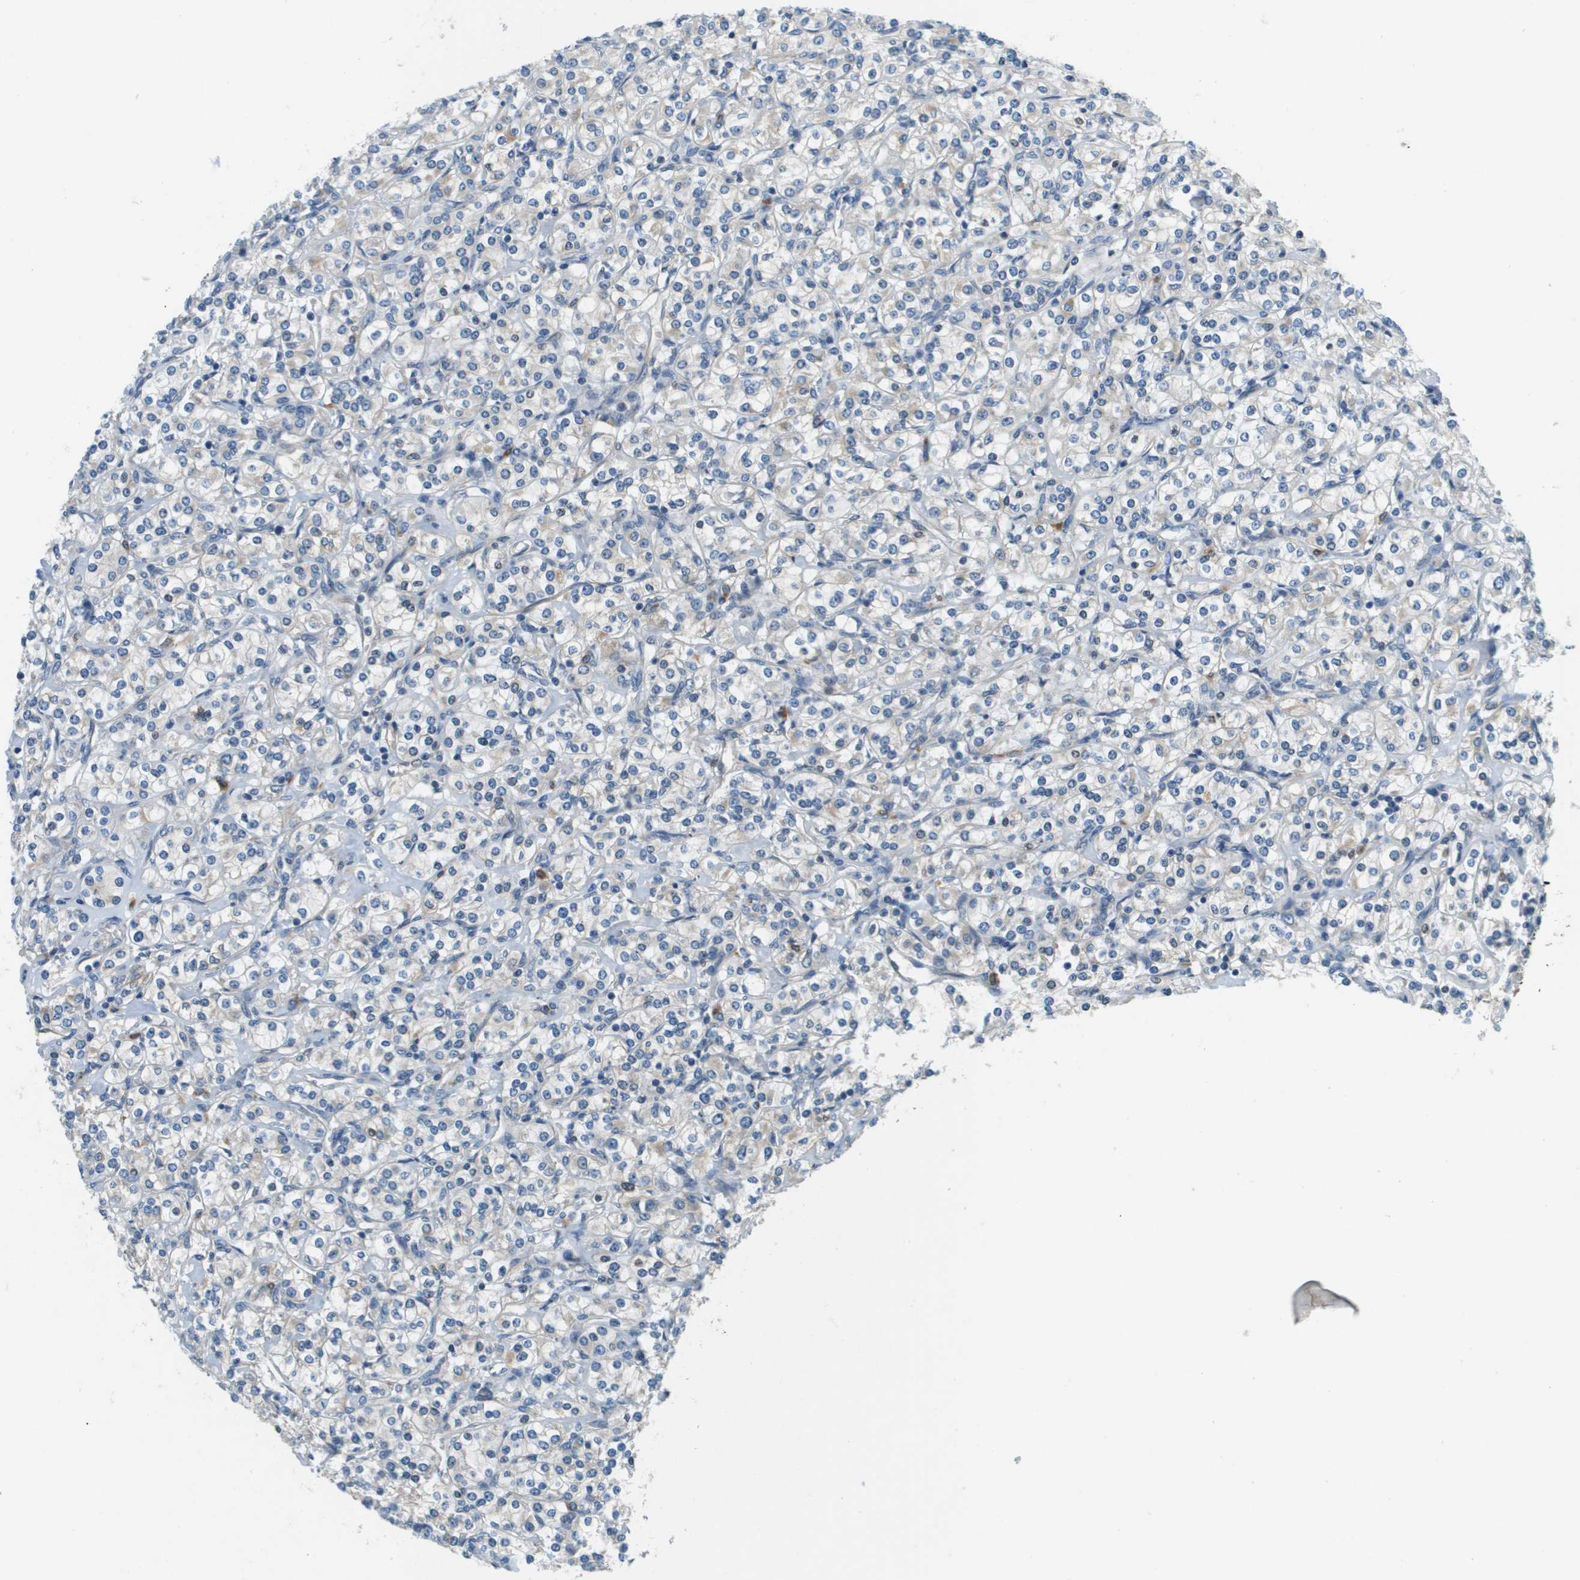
{"staining": {"intensity": "negative", "quantity": "none", "location": "none"}, "tissue": "renal cancer", "cell_type": "Tumor cells", "image_type": "cancer", "snomed": [{"axis": "morphology", "description": "Adenocarcinoma, NOS"}, {"axis": "topography", "description": "Kidney"}], "caption": "Histopathology image shows no protein staining in tumor cells of renal cancer (adenocarcinoma) tissue. Brightfield microscopy of IHC stained with DAB (brown) and hematoxylin (blue), captured at high magnification.", "gene": "SAMSN1", "patient": {"sex": "male", "age": 77}}